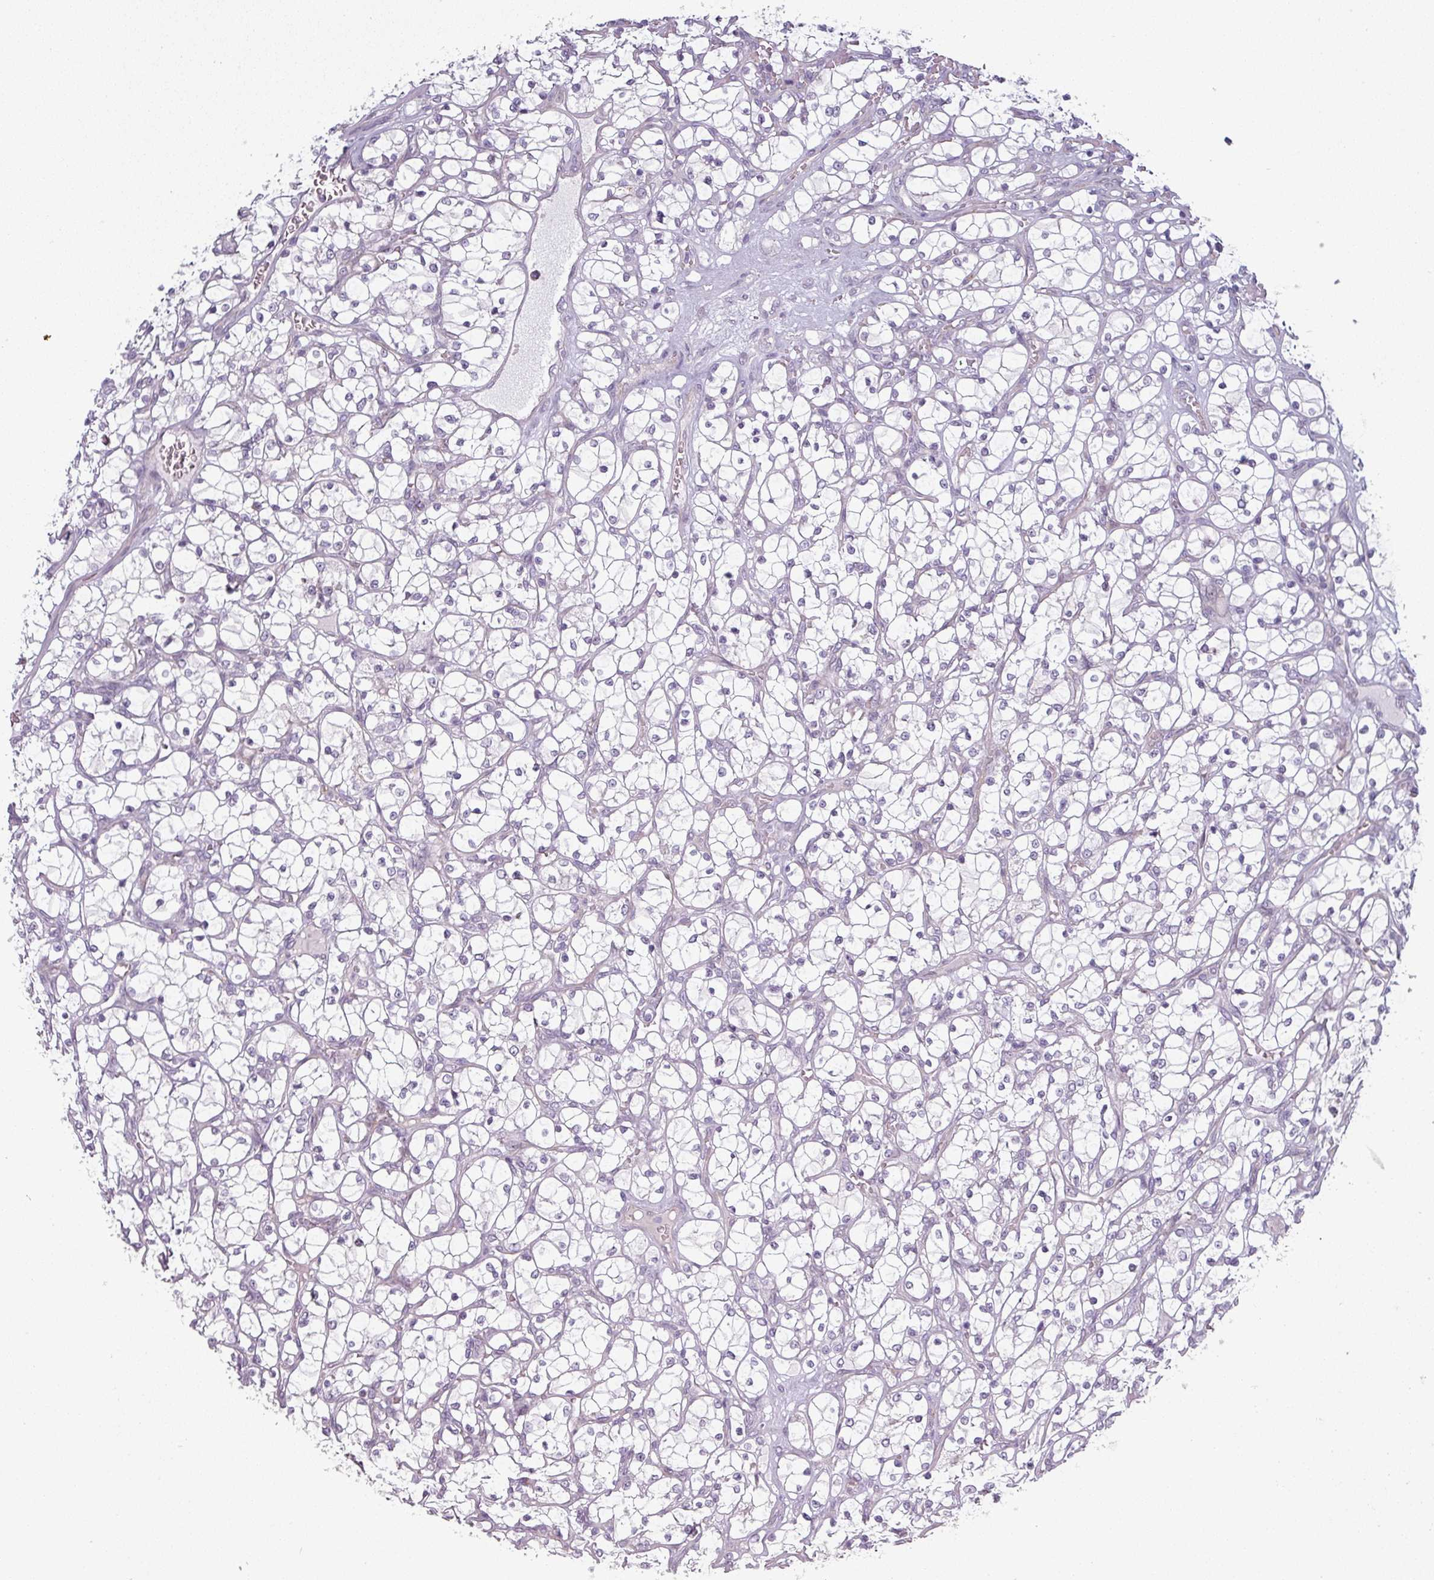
{"staining": {"intensity": "negative", "quantity": "none", "location": "none"}, "tissue": "renal cancer", "cell_type": "Tumor cells", "image_type": "cancer", "snomed": [{"axis": "morphology", "description": "Adenocarcinoma, NOS"}, {"axis": "topography", "description": "Kidney"}], "caption": "Renal cancer (adenocarcinoma) was stained to show a protein in brown. There is no significant staining in tumor cells.", "gene": "C2orf16", "patient": {"sex": "female", "age": 69}}